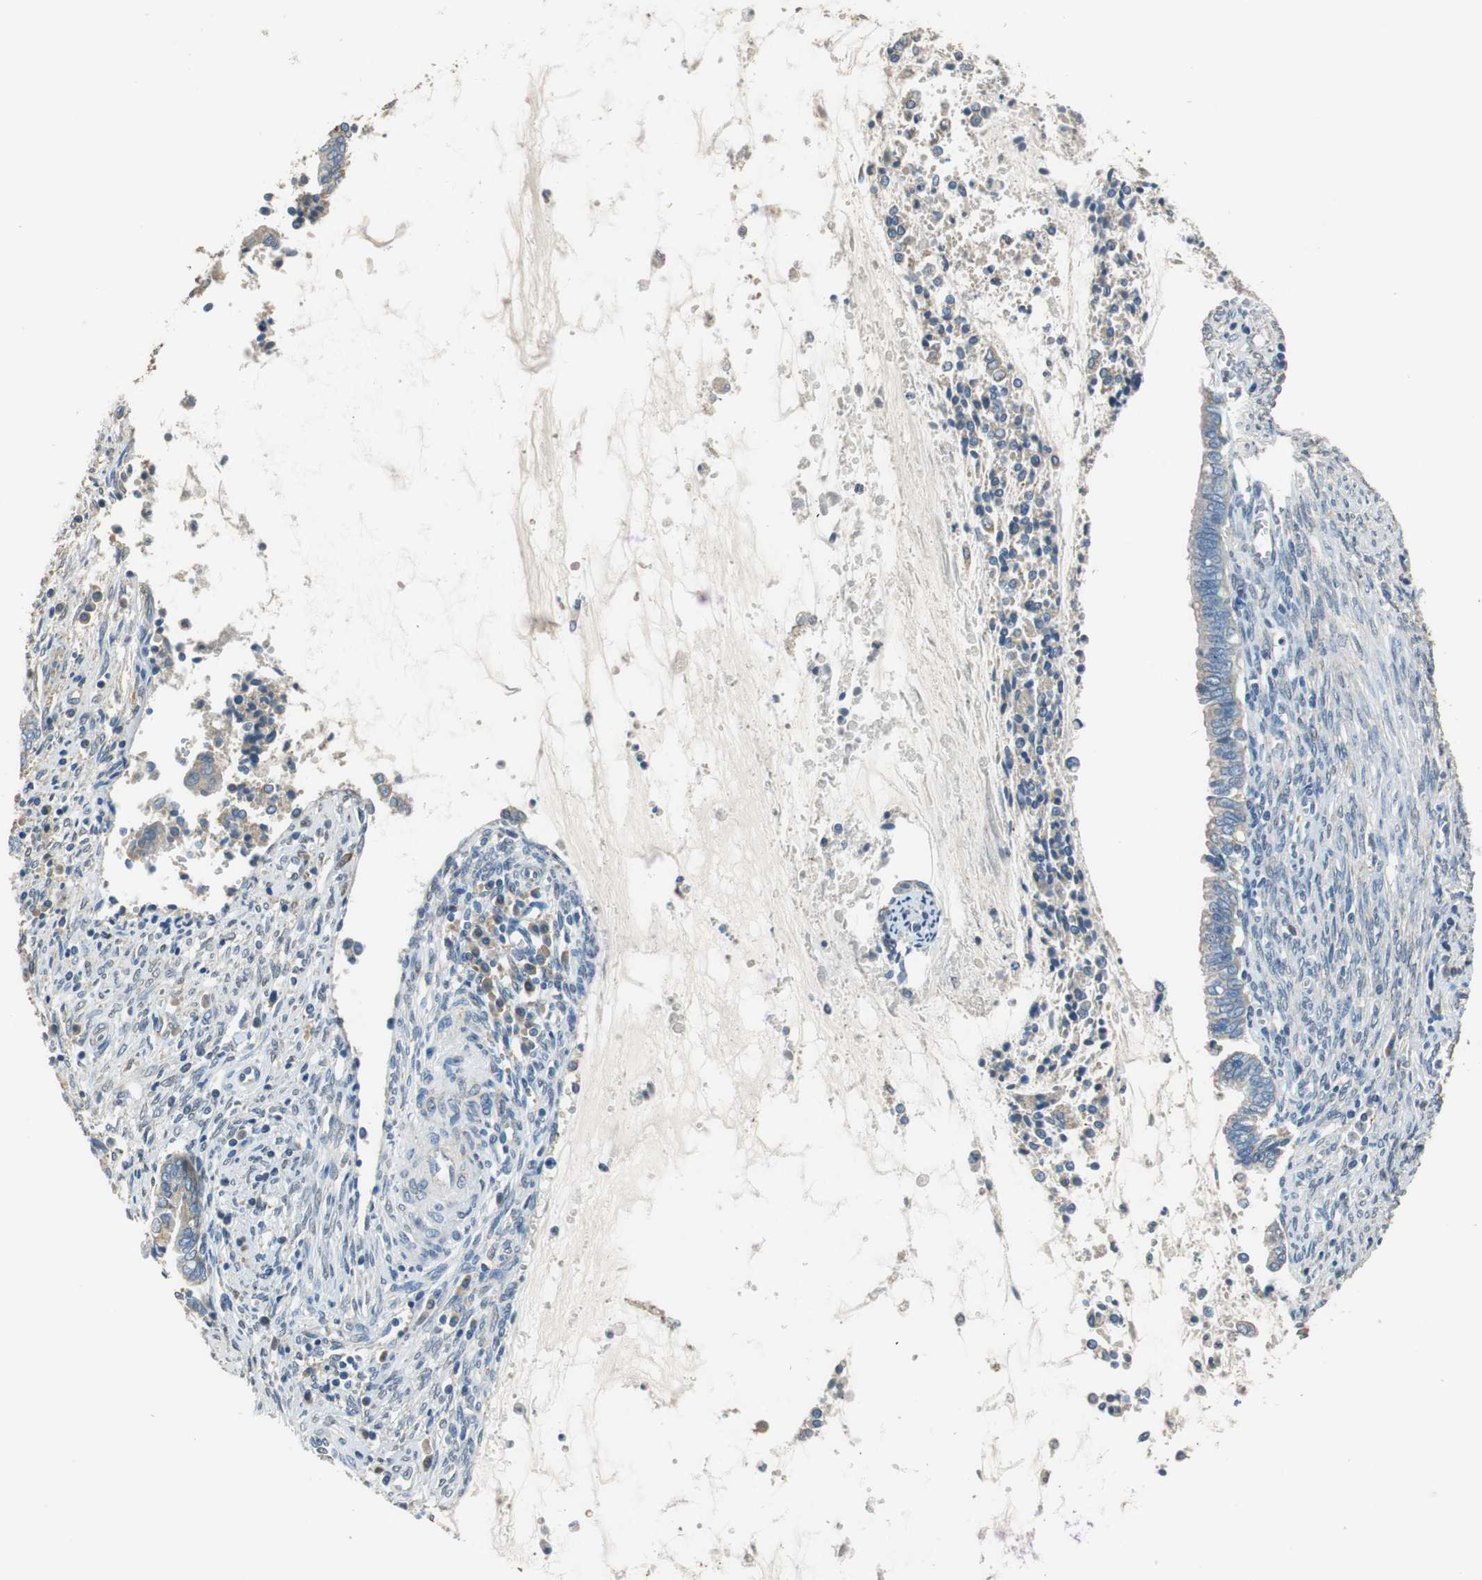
{"staining": {"intensity": "weak", "quantity": "25%-75%", "location": "cytoplasmic/membranous"}, "tissue": "cervical cancer", "cell_type": "Tumor cells", "image_type": "cancer", "snomed": [{"axis": "morphology", "description": "Adenocarcinoma, NOS"}, {"axis": "topography", "description": "Cervix"}], "caption": "A low amount of weak cytoplasmic/membranous expression is present in approximately 25%-75% of tumor cells in cervical adenocarcinoma tissue.", "gene": "ALDH4A1", "patient": {"sex": "female", "age": 44}}